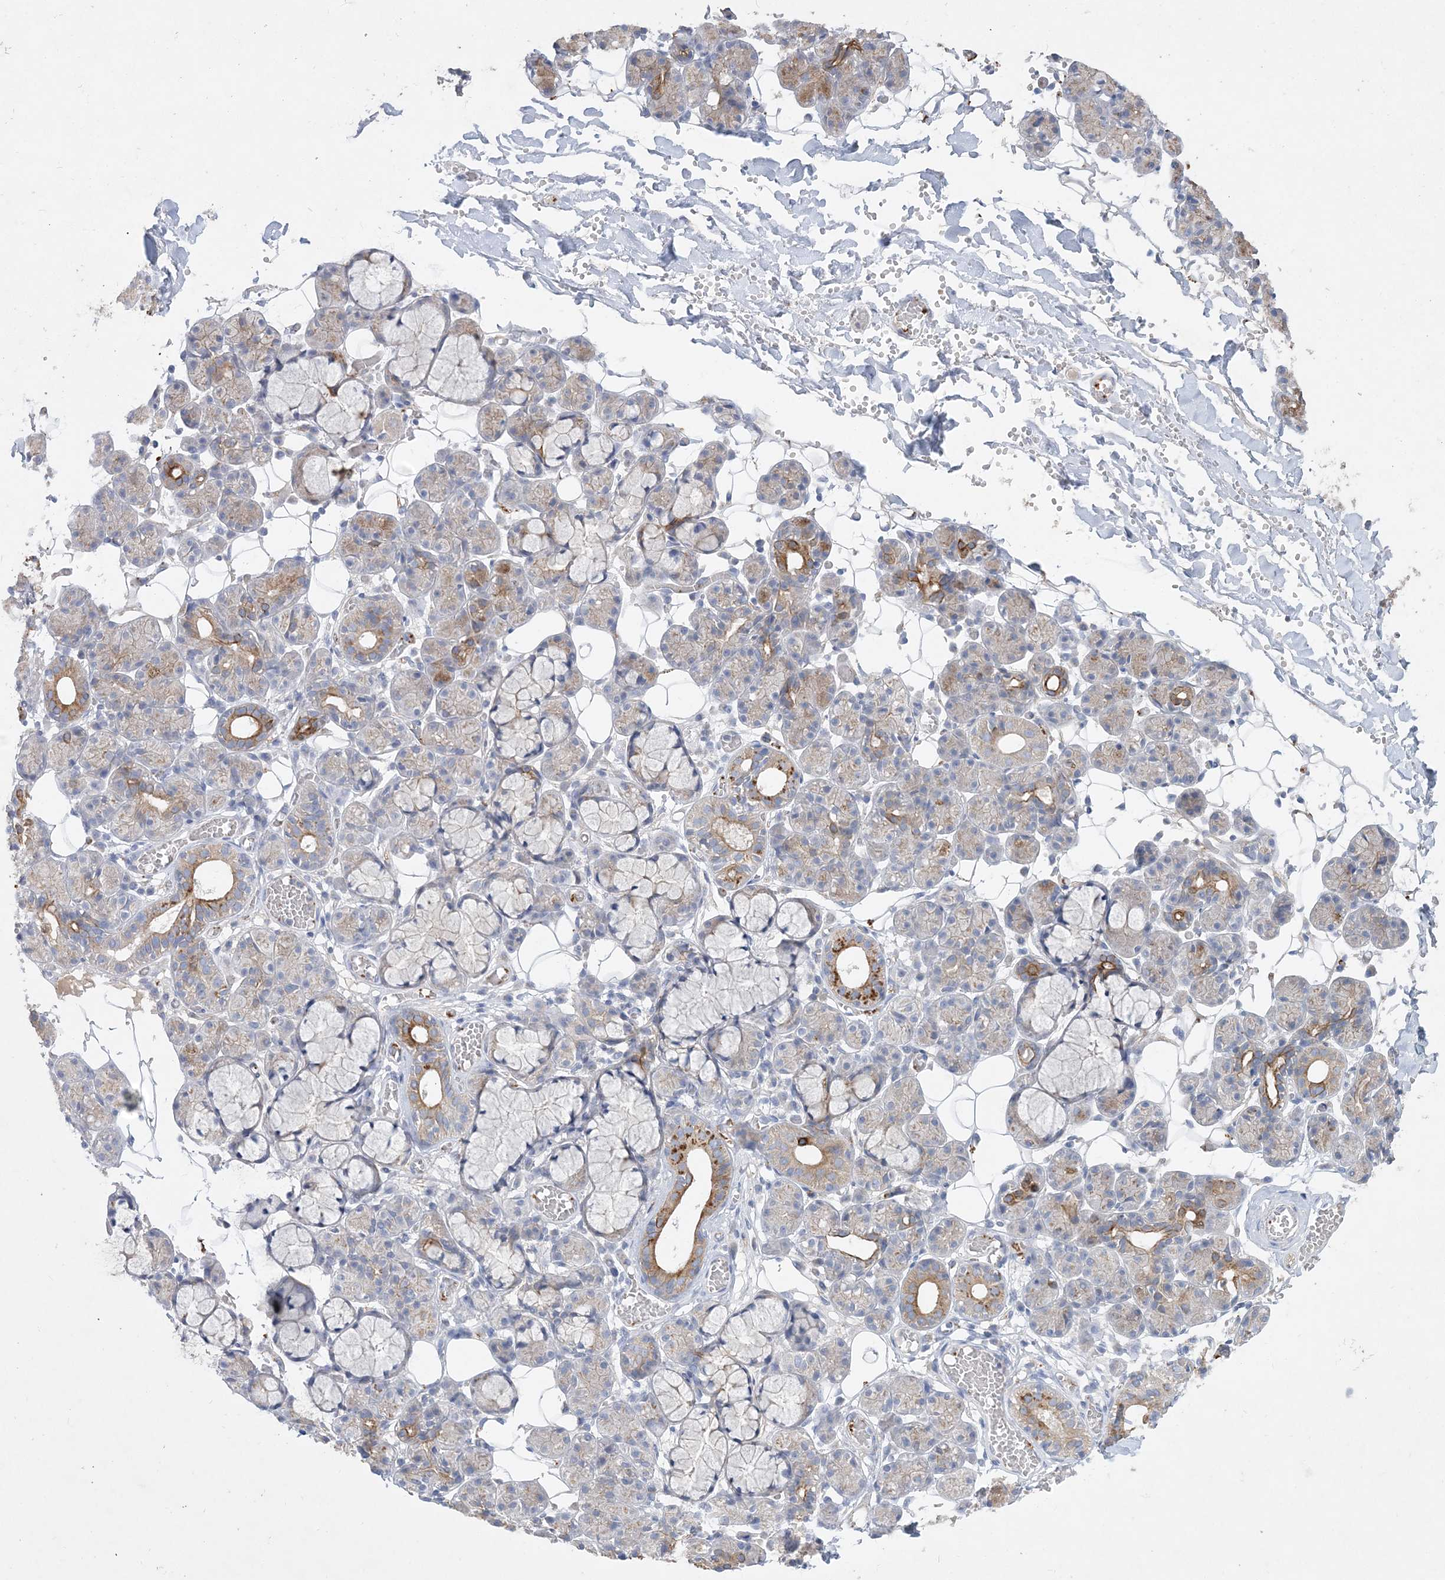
{"staining": {"intensity": "moderate", "quantity": "<25%", "location": "cytoplasmic/membranous"}, "tissue": "salivary gland", "cell_type": "Glandular cells", "image_type": "normal", "snomed": [{"axis": "morphology", "description": "Normal tissue, NOS"}, {"axis": "topography", "description": "Salivary gland"}], "caption": "A micrograph showing moderate cytoplasmic/membranous positivity in about <25% of glandular cells in benign salivary gland, as visualized by brown immunohistochemical staining.", "gene": "ADCK2", "patient": {"sex": "male", "age": 63}}